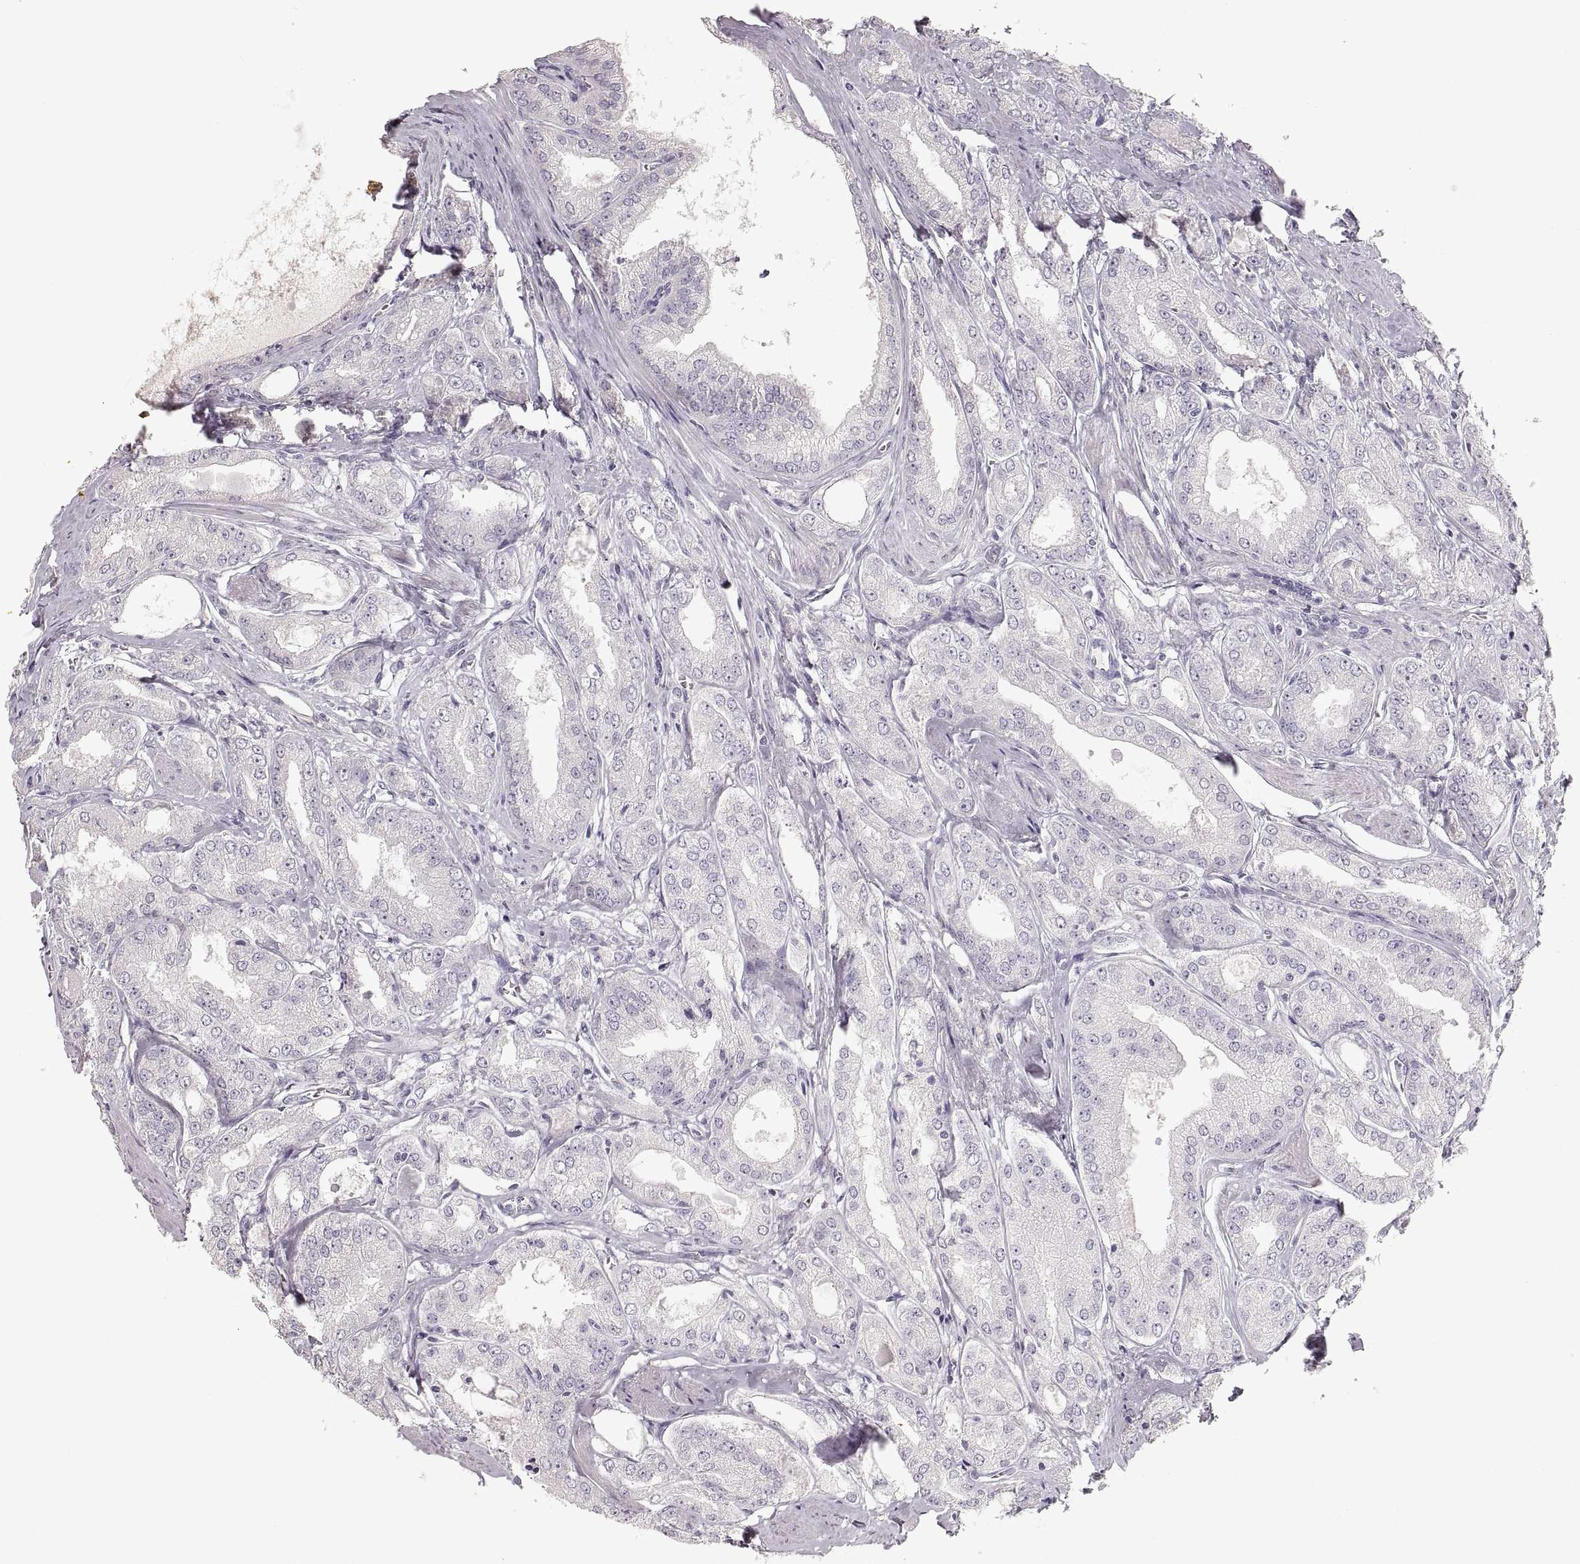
{"staining": {"intensity": "negative", "quantity": "none", "location": "none"}, "tissue": "prostate cancer", "cell_type": "Tumor cells", "image_type": "cancer", "snomed": [{"axis": "morphology", "description": "Adenocarcinoma, NOS"}, {"axis": "morphology", "description": "Adenocarcinoma, High grade"}, {"axis": "topography", "description": "Prostate"}], "caption": "The micrograph shows no staining of tumor cells in prostate adenocarcinoma. (Stains: DAB (3,3'-diaminobenzidine) IHC with hematoxylin counter stain, Microscopy: brightfield microscopy at high magnification).", "gene": "ZP3", "patient": {"sex": "male", "age": 70}}